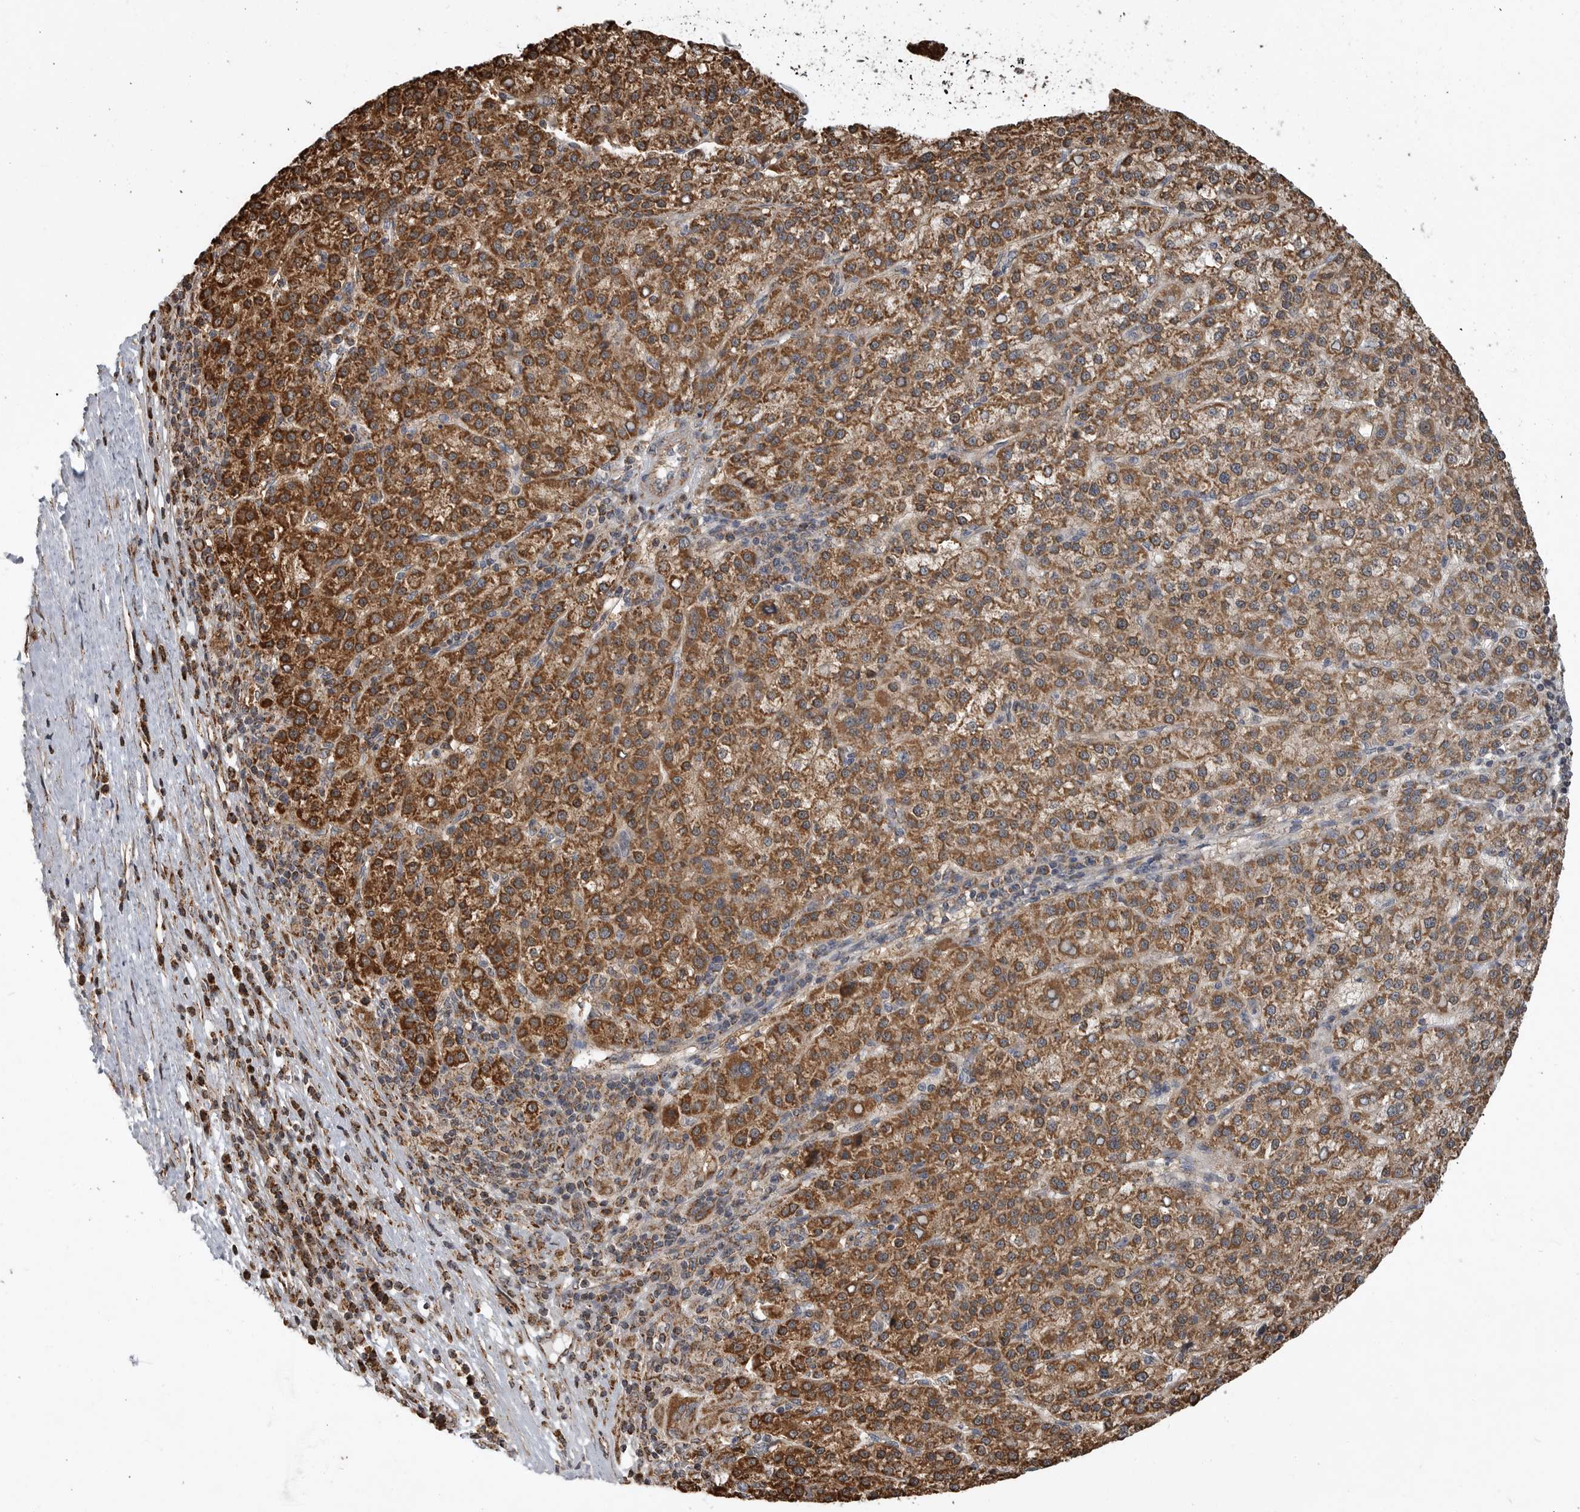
{"staining": {"intensity": "moderate", "quantity": ">75%", "location": "cytoplasmic/membranous"}, "tissue": "liver cancer", "cell_type": "Tumor cells", "image_type": "cancer", "snomed": [{"axis": "morphology", "description": "Carcinoma, Hepatocellular, NOS"}, {"axis": "topography", "description": "Liver"}], "caption": "The histopathology image exhibits a brown stain indicating the presence of a protein in the cytoplasmic/membranous of tumor cells in liver cancer (hepatocellular carcinoma). The staining was performed using DAB (3,3'-diaminobenzidine) to visualize the protein expression in brown, while the nuclei were stained in blue with hematoxylin (Magnification: 20x).", "gene": "GCNT2", "patient": {"sex": "female", "age": 58}}